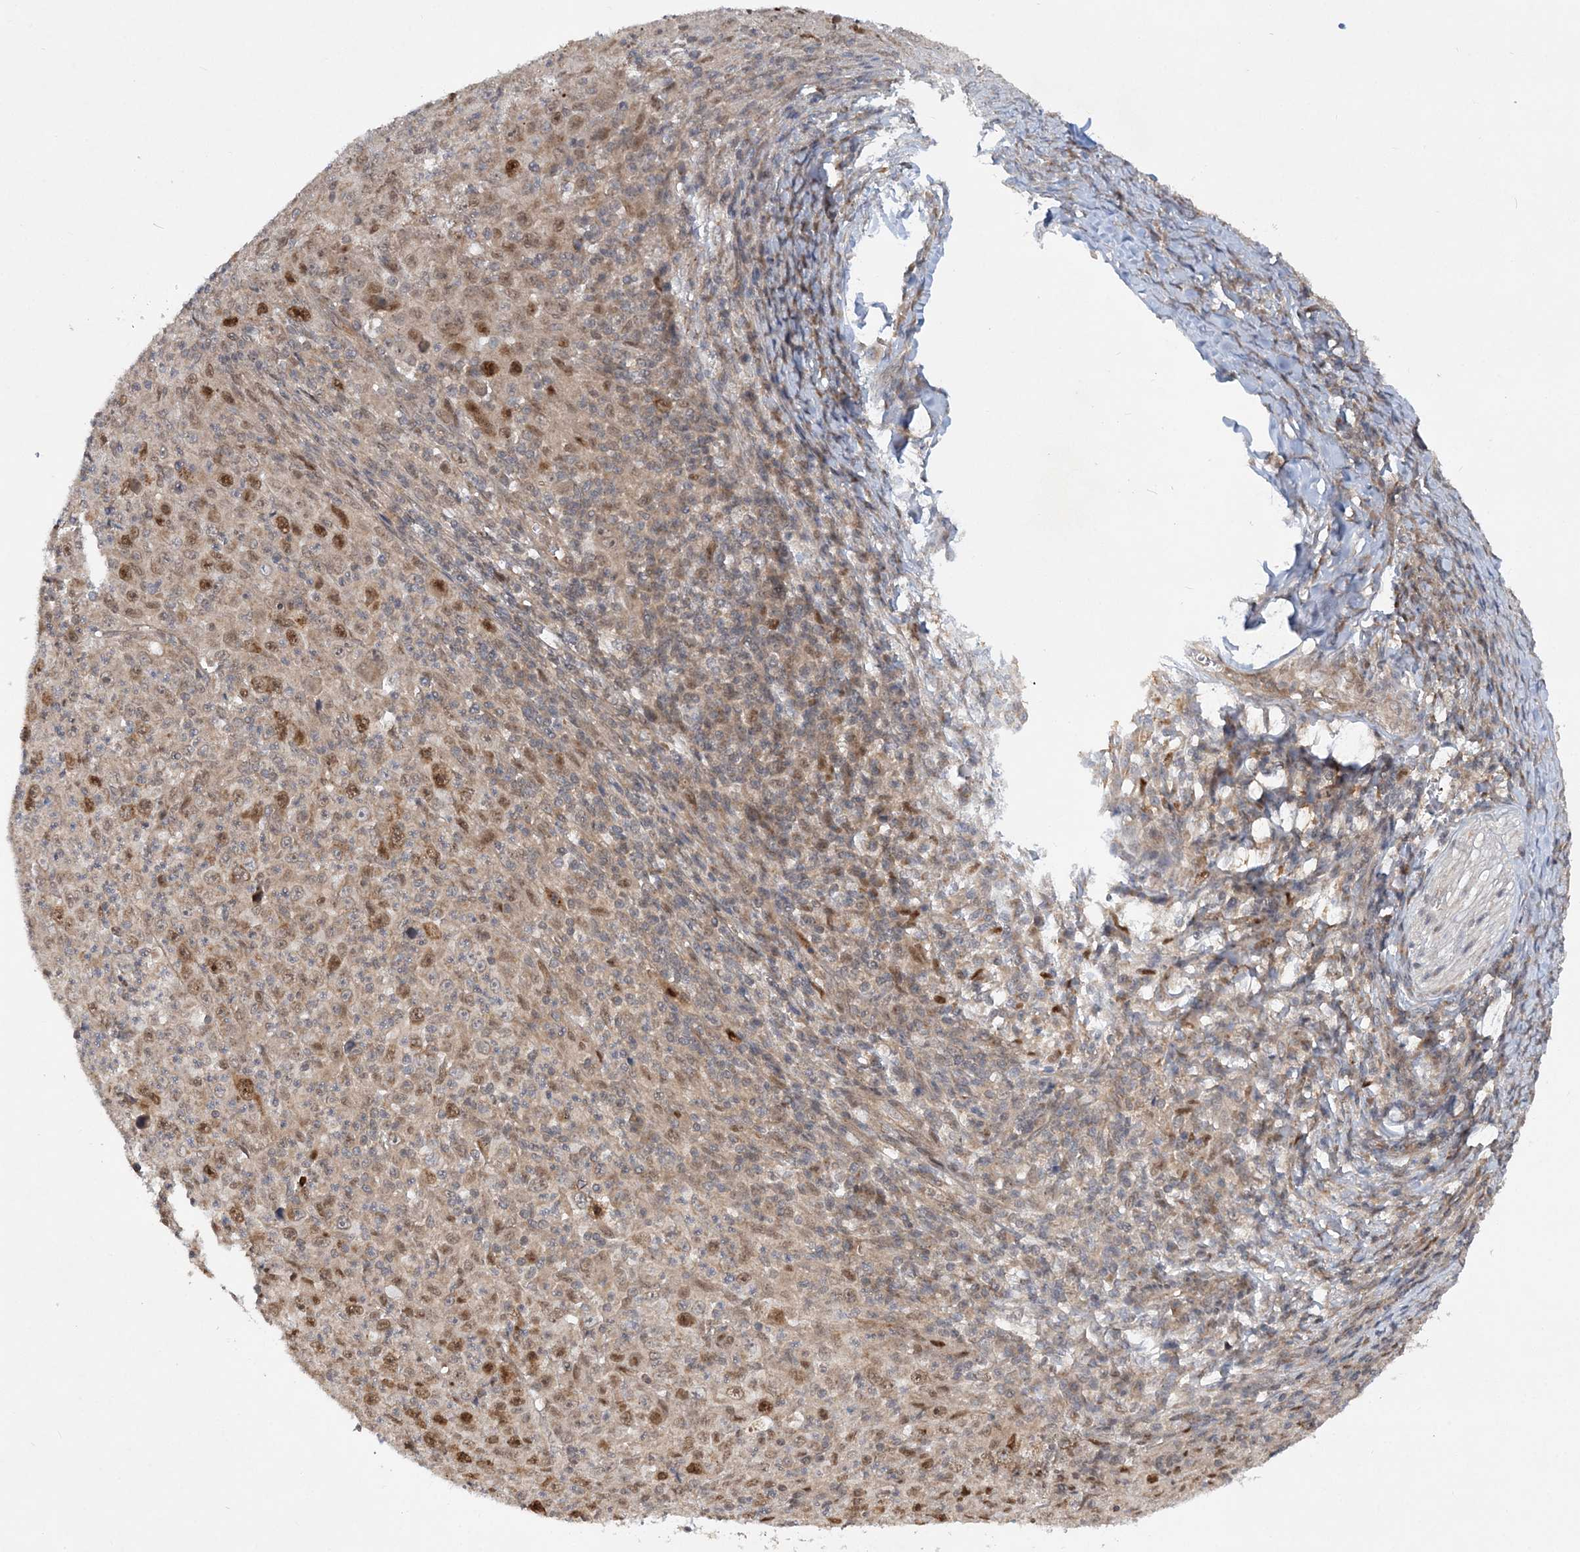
{"staining": {"intensity": "moderate", "quantity": ">75%", "location": "cytoplasmic/membranous,nuclear"}, "tissue": "melanoma", "cell_type": "Tumor cells", "image_type": "cancer", "snomed": [{"axis": "morphology", "description": "Malignant melanoma, Metastatic site"}, {"axis": "topography", "description": "Skin"}], "caption": "Melanoma stained with immunohistochemistry demonstrates moderate cytoplasmic/membranous and nuclear positivity in about >75% of tumor cells.", "gene": "MXI1", "patient": {"sex": "female", "age": 56}}